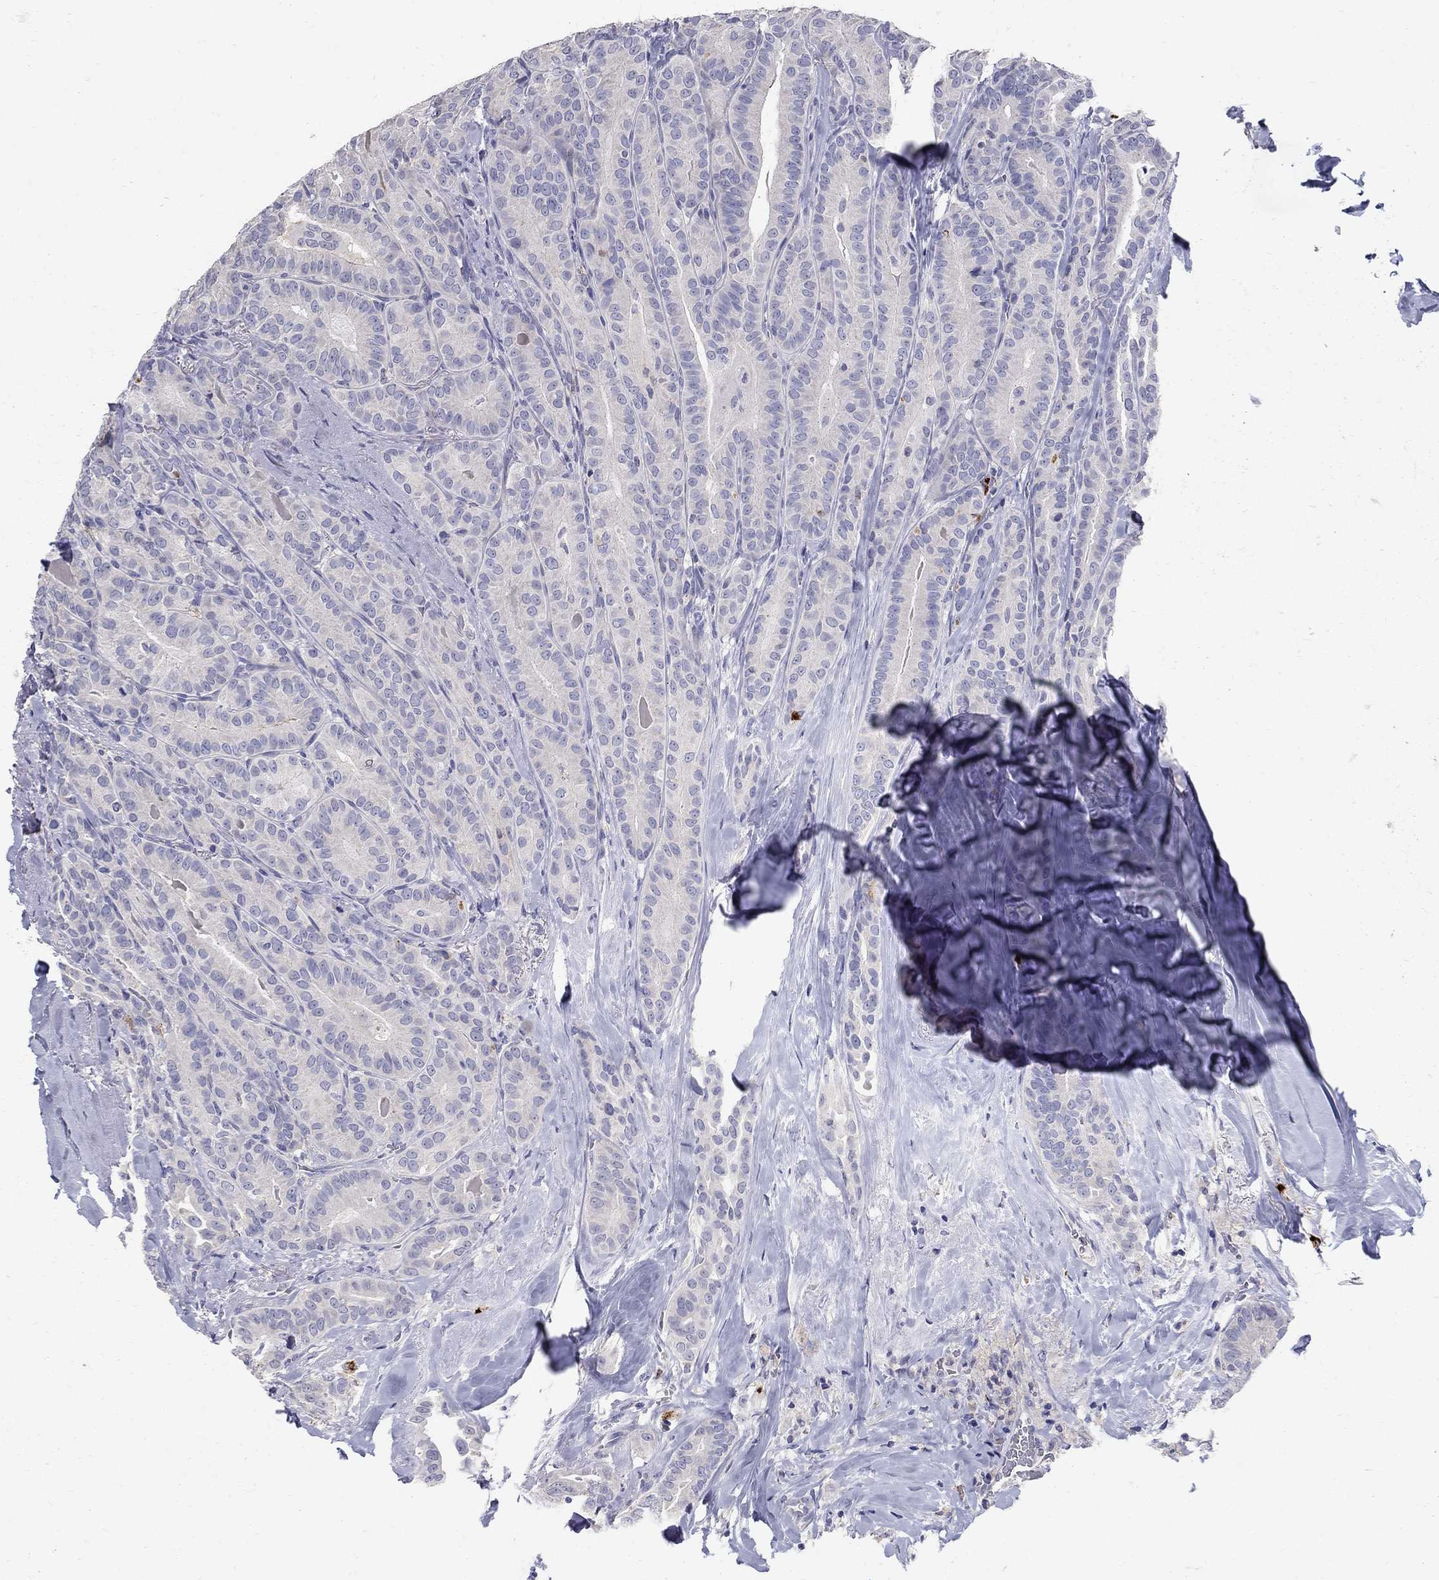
{"staining": {"intensity": "negative", "quantity": "none", "location": "none"}, "tissue": "thyroid cancer", "cell_type": "Tumor cells", "image_type": "cancer", "snomed": [{"axis": "morphology", "description": "Papillary adenocarcinoma, NOS"}, {"axis": "topography", "description": "Thyroid gland"}], "caption": "Human thyroid cancer stained for a protein using IHC exhibits no expression in tumor cells.", "gene": "TP53TG5", "patient": {"sex": "male", "age": 61}}